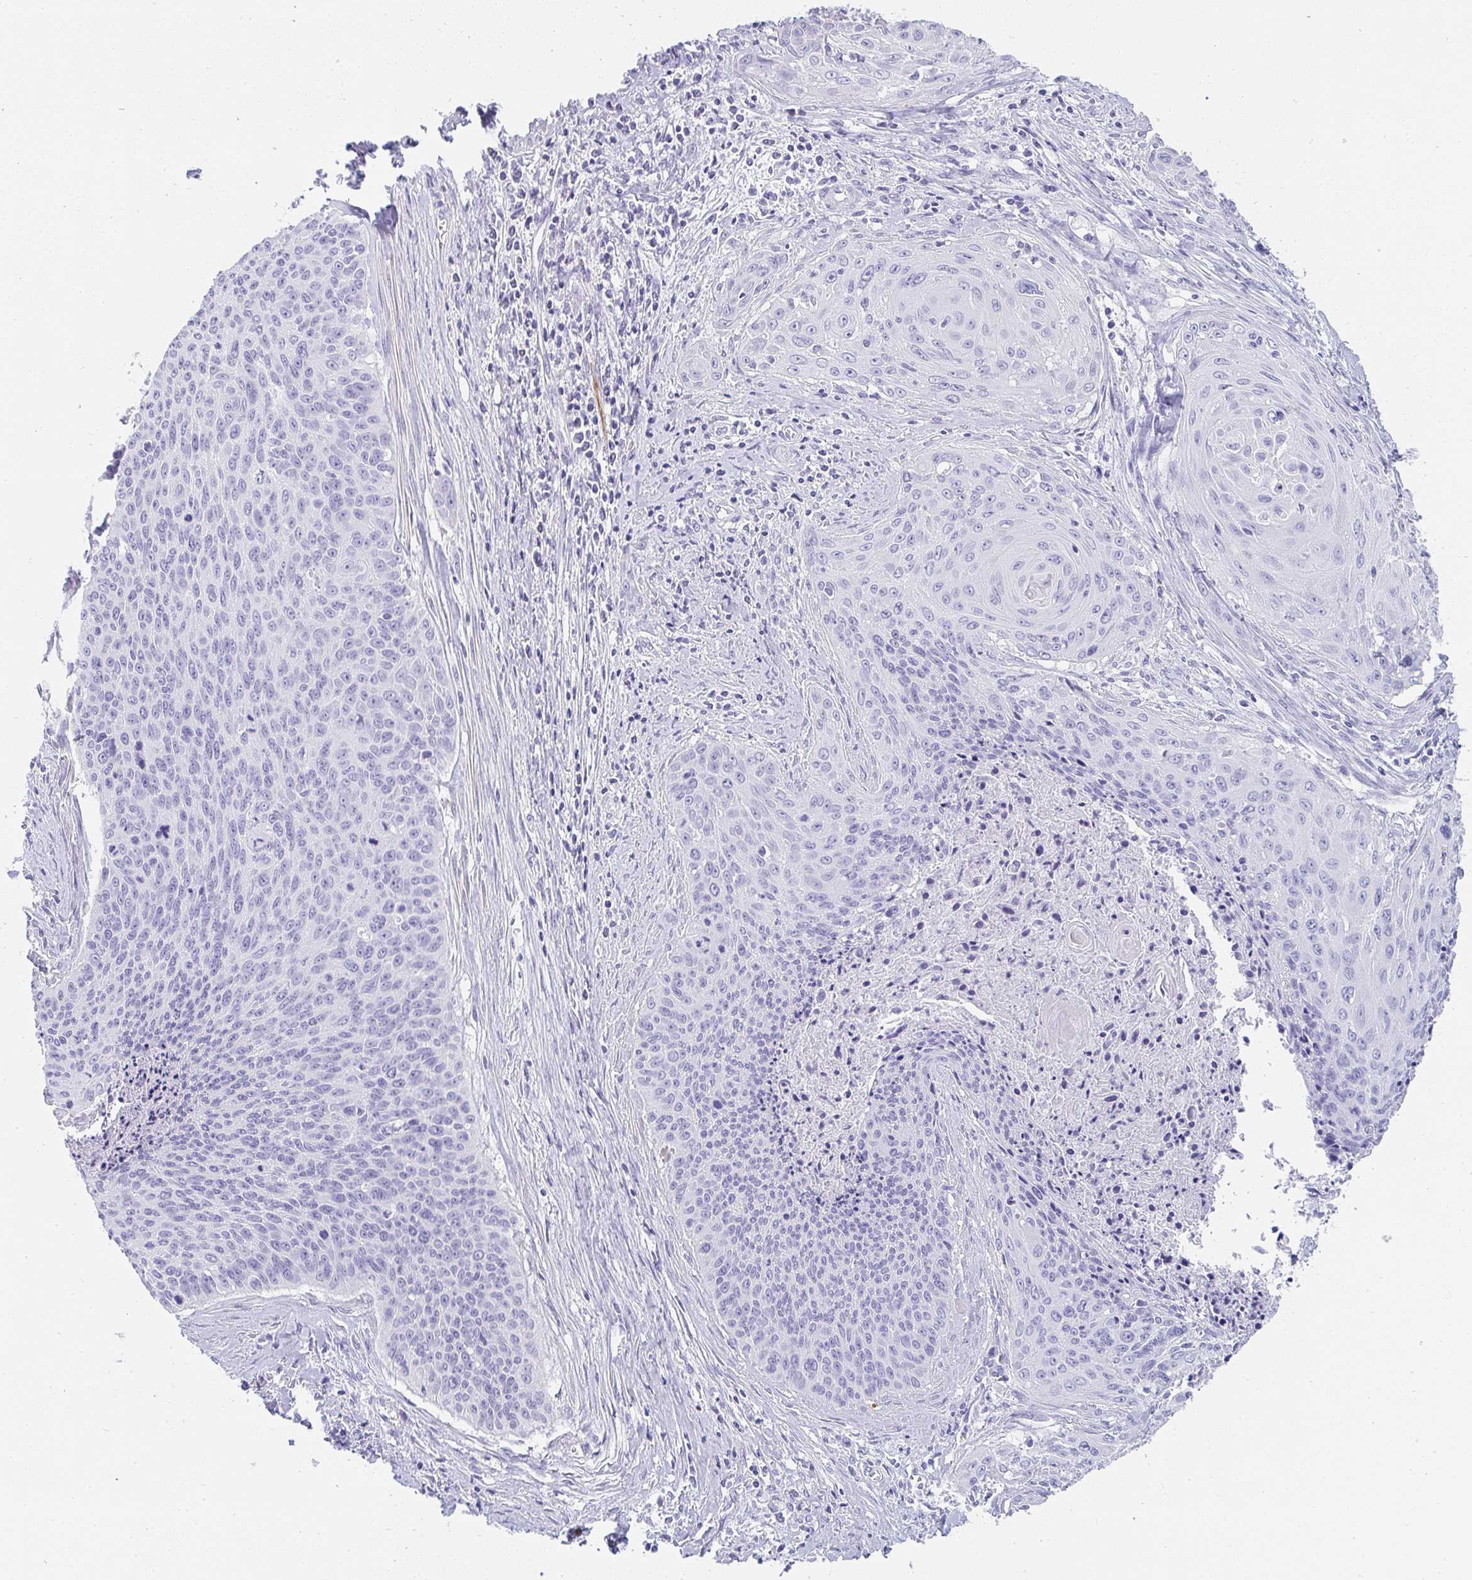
{"staining": {"intensity": "negative", "quantity": "none", "location": "none"}, "tissue": "cervical cancer", "cell_type": "Tumor cells", "image_type": "cancer", "snomed": [{"axis": "morphology", "description": "Squamous cell carcinoma, NOS"}, {"axis": "topography", "description": "Cervix"}], "caption": "Immunohistochemistry (IHC) micrograph of cervical cancer (squamous cell carcinoma) stained for a protein (brown), which shows no positivity in tumor cells.", "gene": "PRND", "patient": {"sex": "female", "age": 55}}